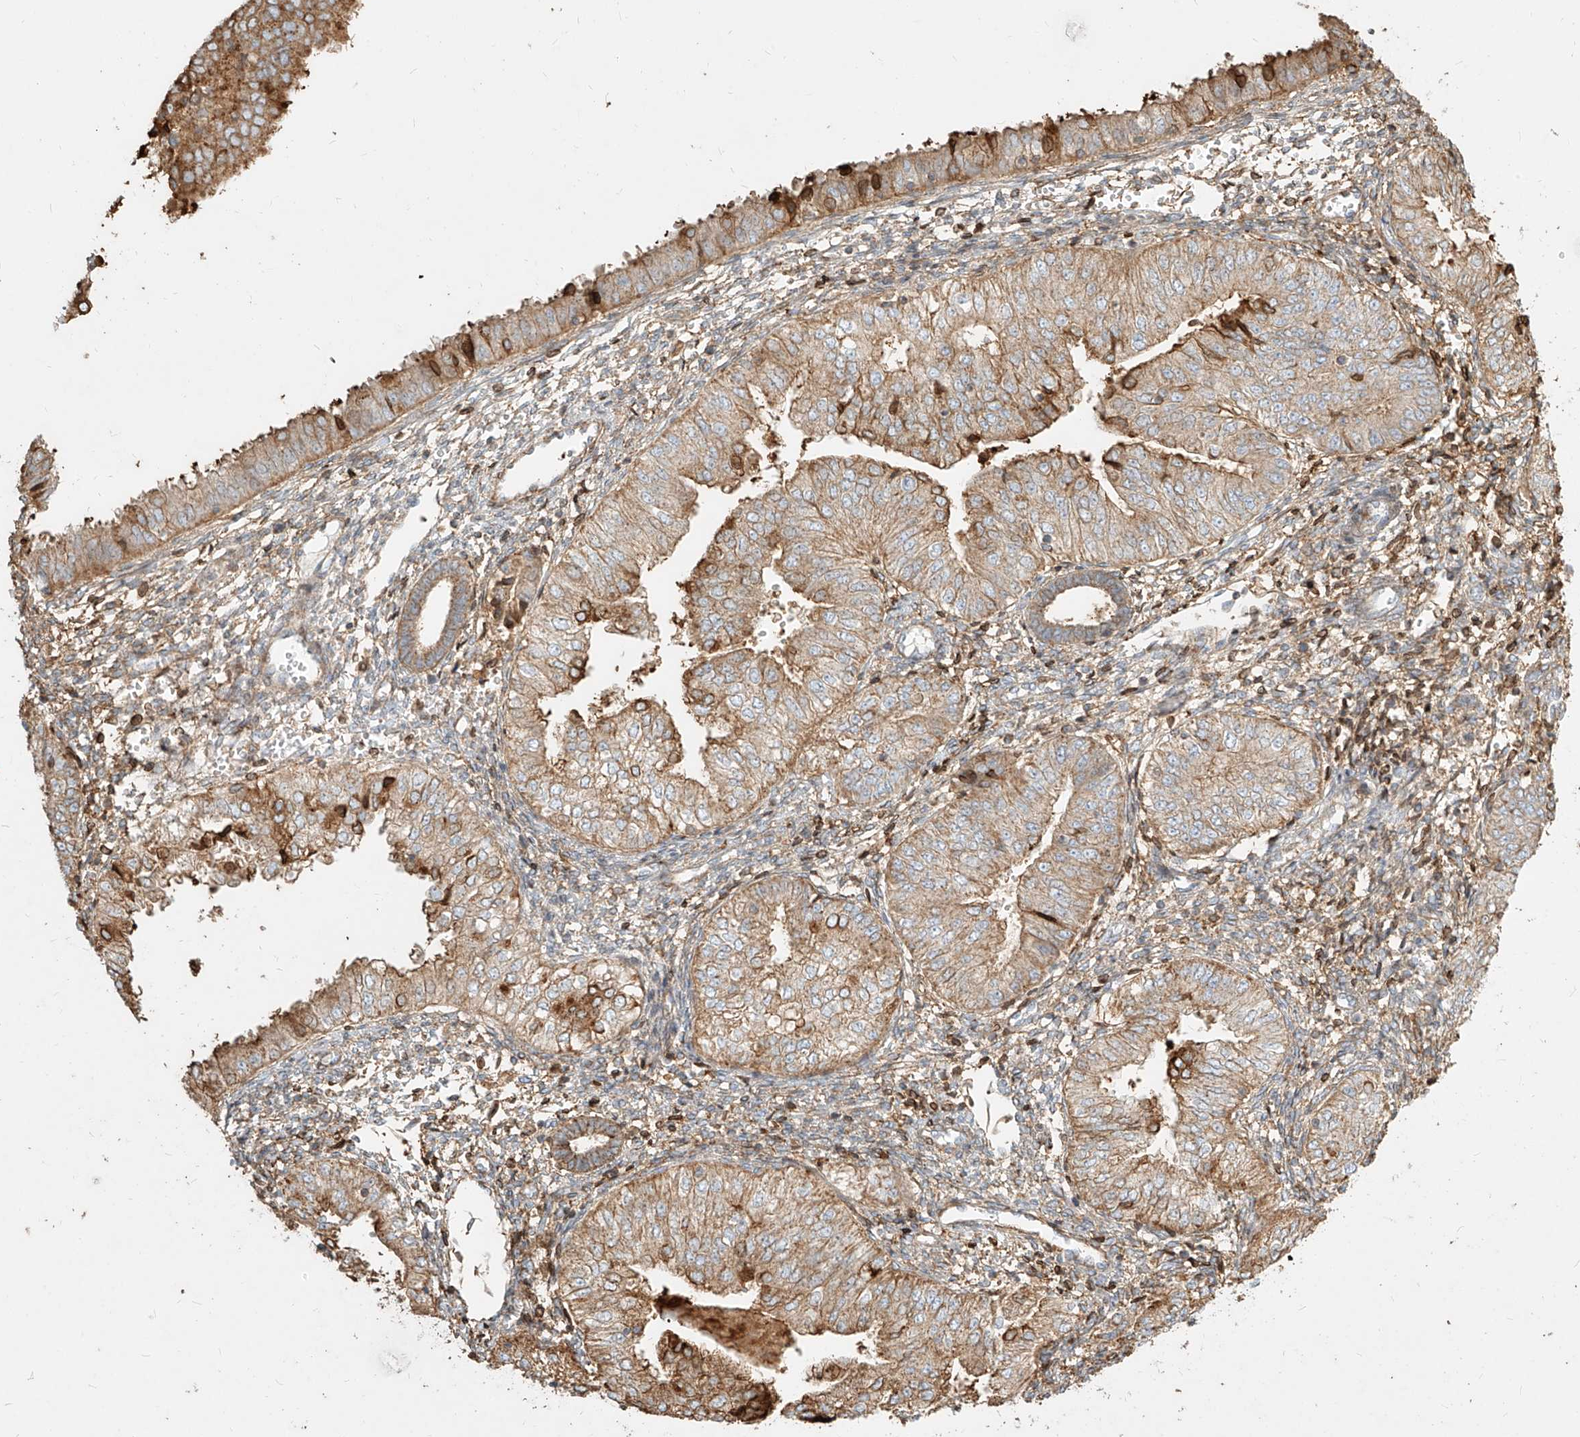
{"staining": {"intensity": "moderate", "quantity": ">75%", "location": "cytoplasmic/membranous"}, "tissue": "endometrial cancer", "cell_type": "Tumor cells", "image_type": "cancer", "snomed": [{"axis": "morphology", "description": "Normal tissue, NOS"}, {"axis": "morphology", "description": "Adenocarcinoma, NOS"}, {"axis": "topography", "description": "Endometrium"}], "caption": "DAB immunohistochemical staining of endometrial adenocarcinoma demonstrates moderate cytoplasmic/membranous protein staining in about >75% of tumor cells. (DAB (3,3'-diaminobenzidine) IHC with brightfield microscopy, high magnification).", "gene": "MTX2", "patient": {"sex": "female", "age": 53}}